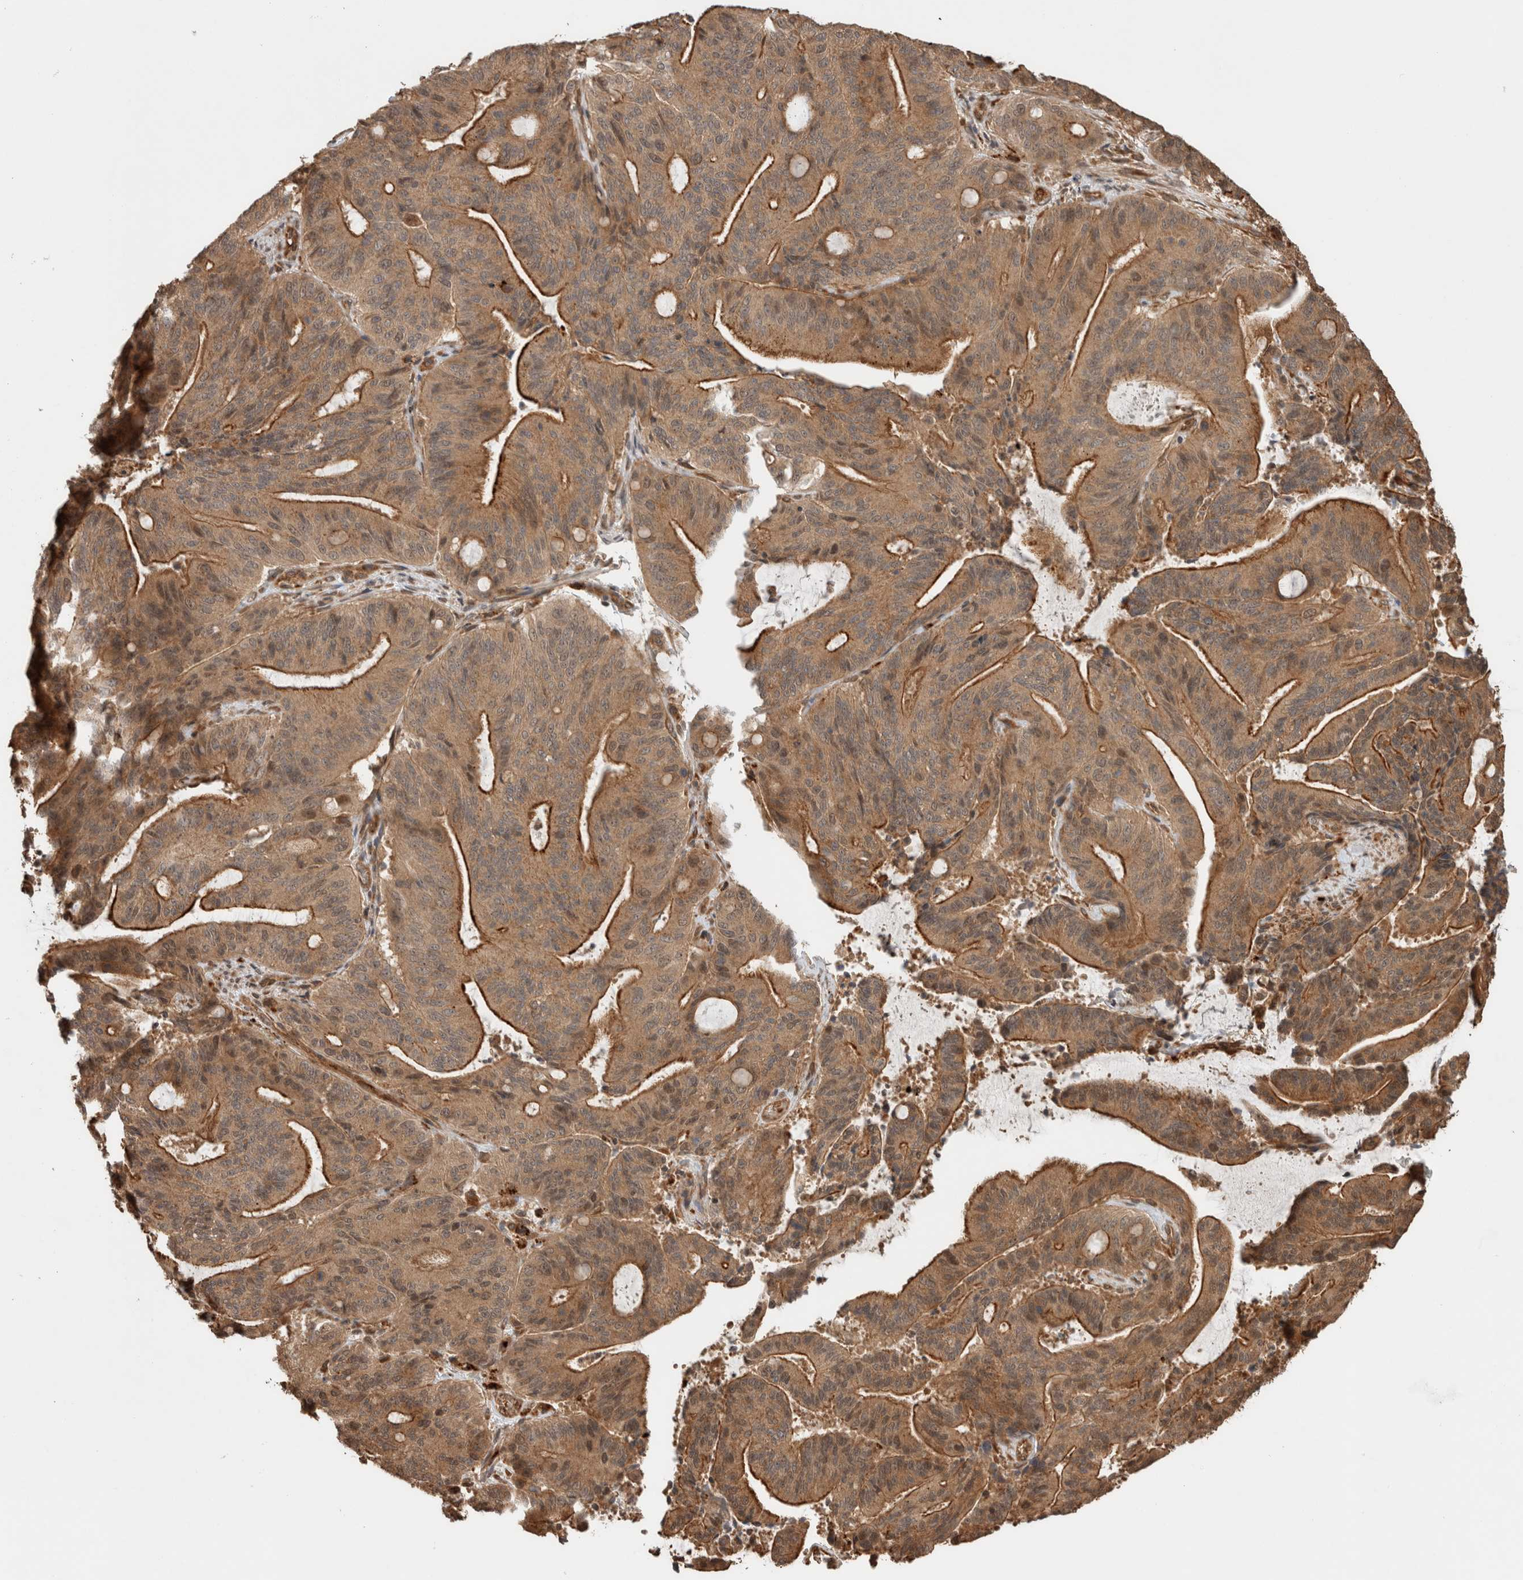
{"staining": {"intensity": "strong", "quantity": ">75%", "location": "cytoplasmic/membranous"}, "tissue": "liver cancer", "cell_type": "Tumor cells", "image_type": "cancer", "snomed": [{"axis": "morphology", "description": "Normal tissue, NOS"}, {"axis": "morphology", "description": "Cholangiocarcinoma"}, {"axis": "topography", "description": "Liver"}, {"axis": "topography", "description": "Peripheral nerve tissue"}], "caption": "A brown stain shows strong cytoplasmic/membranous expression of a protein in human cholangiocarcinoma (liver) tumor cells. (DAB (3,3'-diaminobenzidine) IHC, brown staining for protein, blue staining for nuclei).", "gene": "OTUD6B", "patient": {"sex": "female", "age": 73}}